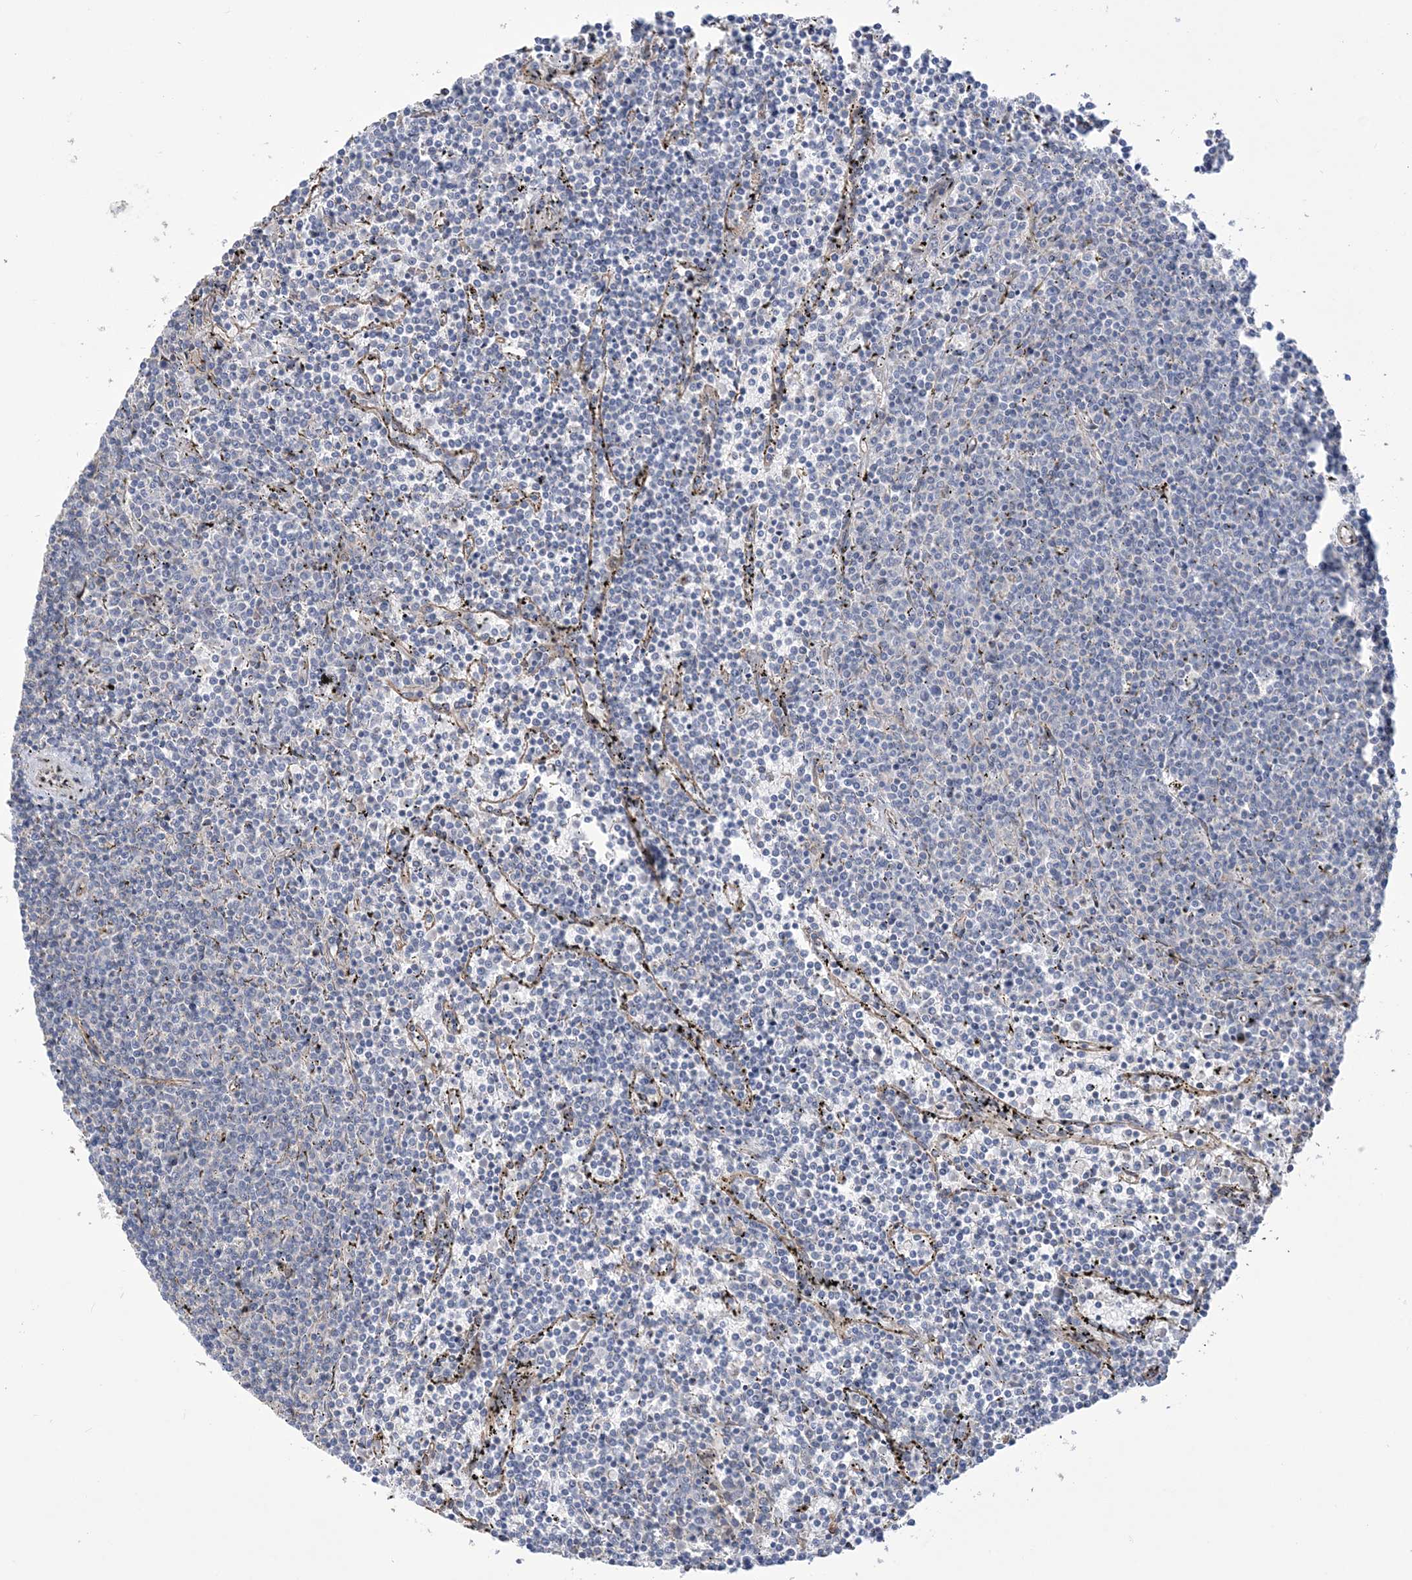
{"staining": {"intensity": "negative", "quantity": "none", "location": "none"}, "tissue": "lymphoma", "cell_type": "Tumor cells", "image_type": "cancer", "snomed": [{"axis": "morphology", "description": "Malignant lymphoma, non-Hodgkin's type, Low grade"}, {"axis": "topography", "description": "Spleen"}], "caption": "This photomicrograph is of malignant lymphoma, non-Hodgkin's type (low-grade) stained with immunohistochemistry to label a protein in brown with the nuclei are counter-stained blue. There is no expression in tumor cells. Brightfield microscopy of immunohistochemistry (IHC) stained with DAB (brown) and hematoxylin (blue), captured at high magnification.", "gene": "ZNF821", "patient": {"sex": "female", "age": 50}}